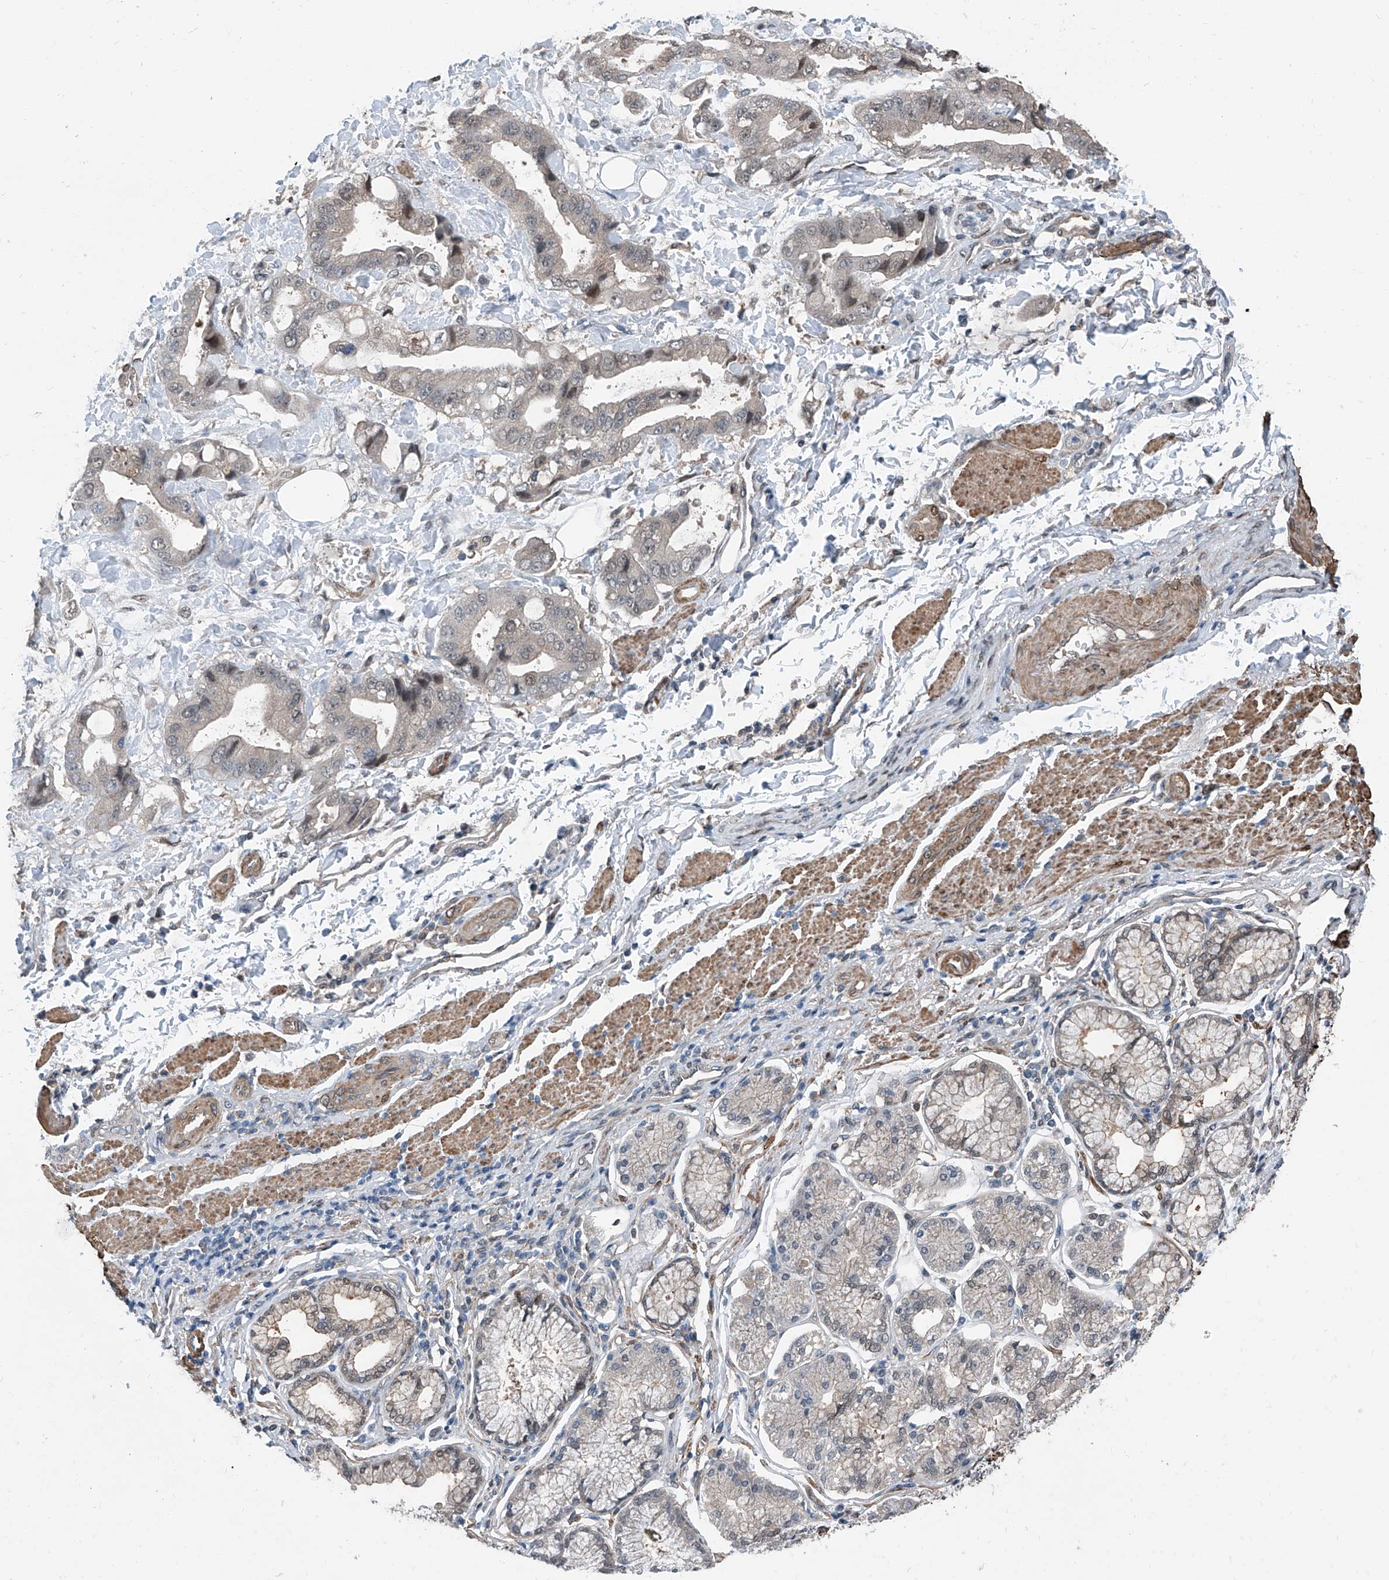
{"staining": {"intensity": "weak", "quantity": "<25%", "location": "nuclear"}, "tissue": "stomach cancer", "cell_type": "Tumor cells", "image_type": "cancer", "snomed": [{"axis": "morphology", "description": "Adenocarcinoma, NOS"}, {"axis": "topography", "description": "Stomach"}], "caption": "Immunohistochemistry (IHC) of human stomach adenocarcinoma demonstrates no positivity in tumor cells.", "gene": "HSPA6", "patient": {"sex": "male", "age": 62}}